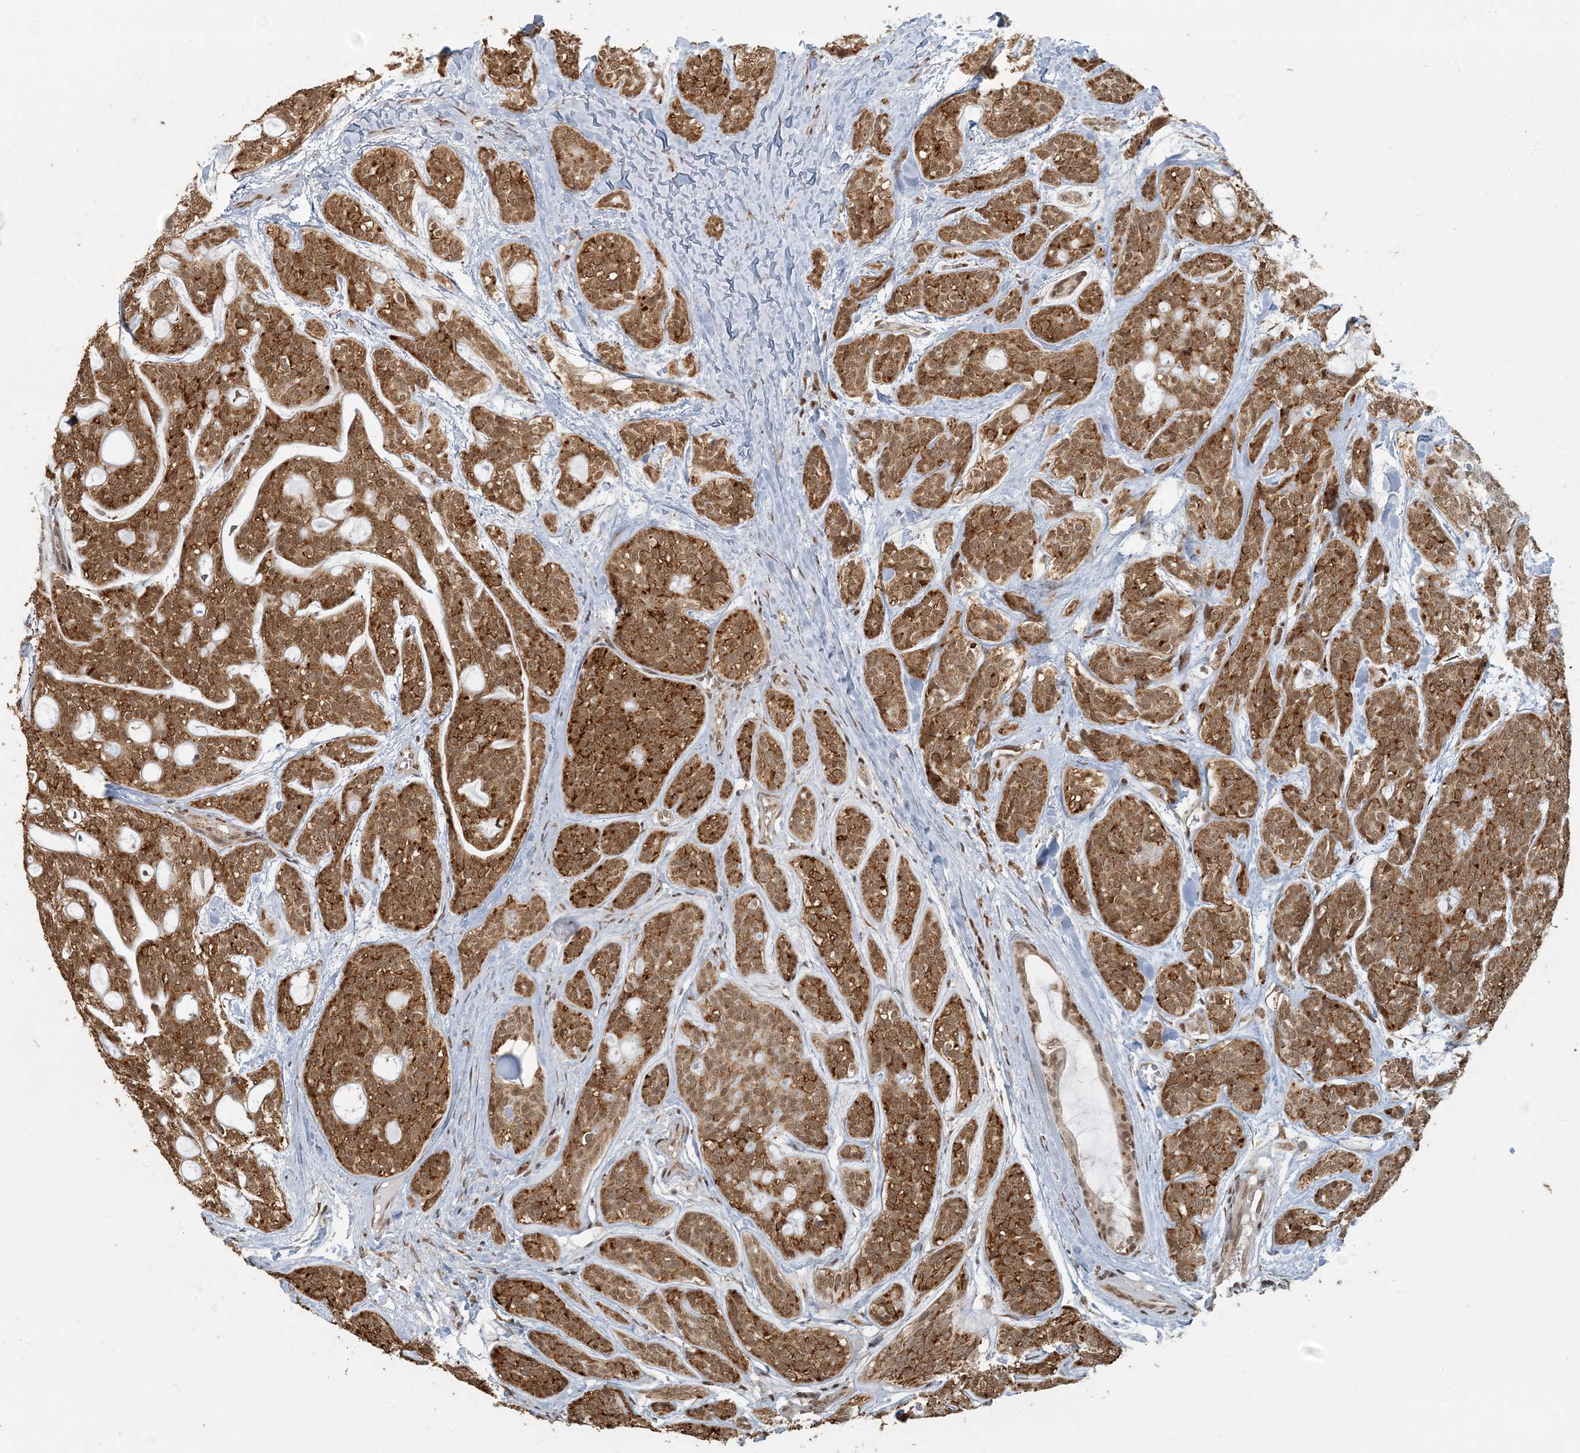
{"staining": {"intensity": "strong", "quantity": ">75%", "location": "cytoplasmic/membranous,nuclear"}, "tissue": "head and neck cancer", "cell_type": "Tumor cells", "image_type": "cancer", "snomed": [{"axis": "morphology", "description": "Adenocarcinoma, NOS"}, {"axis": "topography", "description": "Head-Neck"}], "caption": "About >75% of tumor cells in head and neck cancer (adenocarcinoma) reveal strong cytoplasmic/membranous and nuclear protein expression as visualized by brown immunohistochemical staining.", "gene": "AK9", "patient": {"sex": "male", "age": 66}}